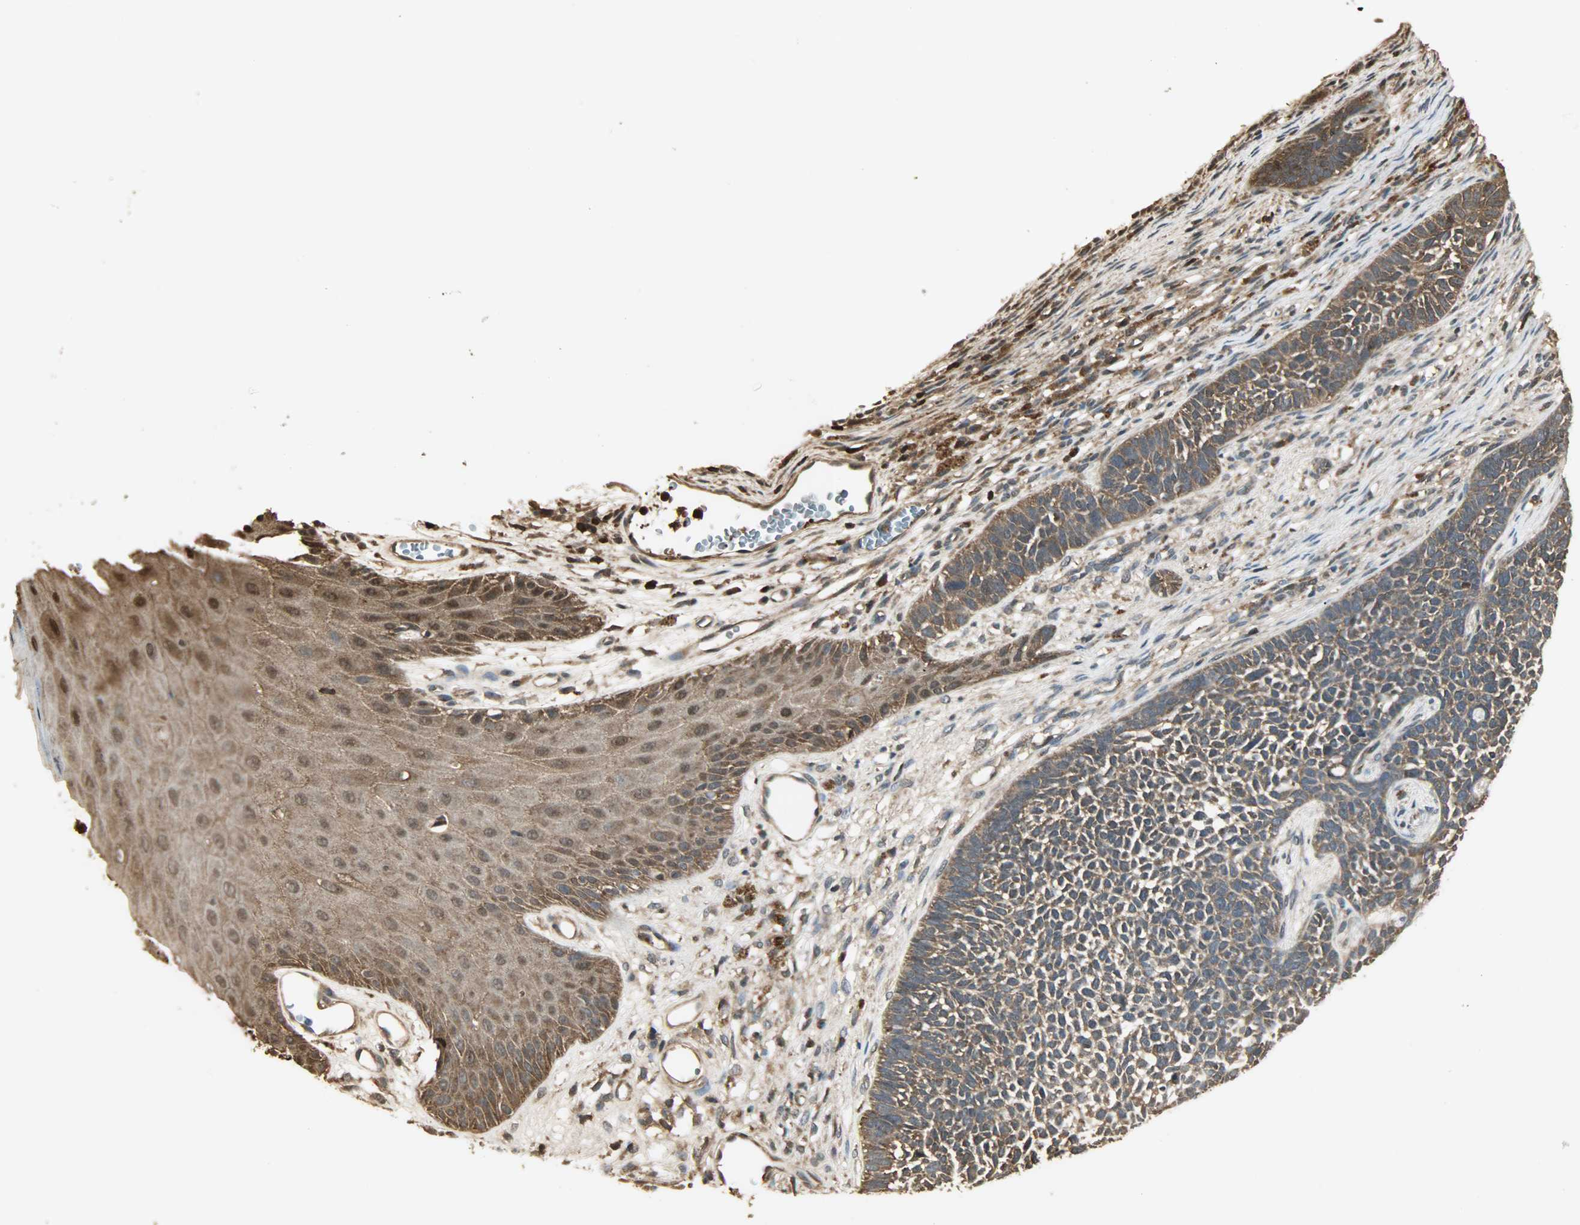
{"staining": {"intensity": "strong", "quantity": ">75%", "location": "cytoplasmic/membranous"}, "tissue": "skin cancer", "cell_type": "Tumor cells", "image_type": "cancer", "snomed": [{"axis": "morphology", "description": "Basal cell carcinoma"}, {"axis": "topography", "description": "Skin"}], "caption": "An immunohistochemistry image of tumor tissue is shown. Protein staining in brown highlights strong cytoplasmic/membranous positivity in skin cancer within tumor cells.", "gene": "YWHAZ", "patient": {"sex": "female", "age": 84}}